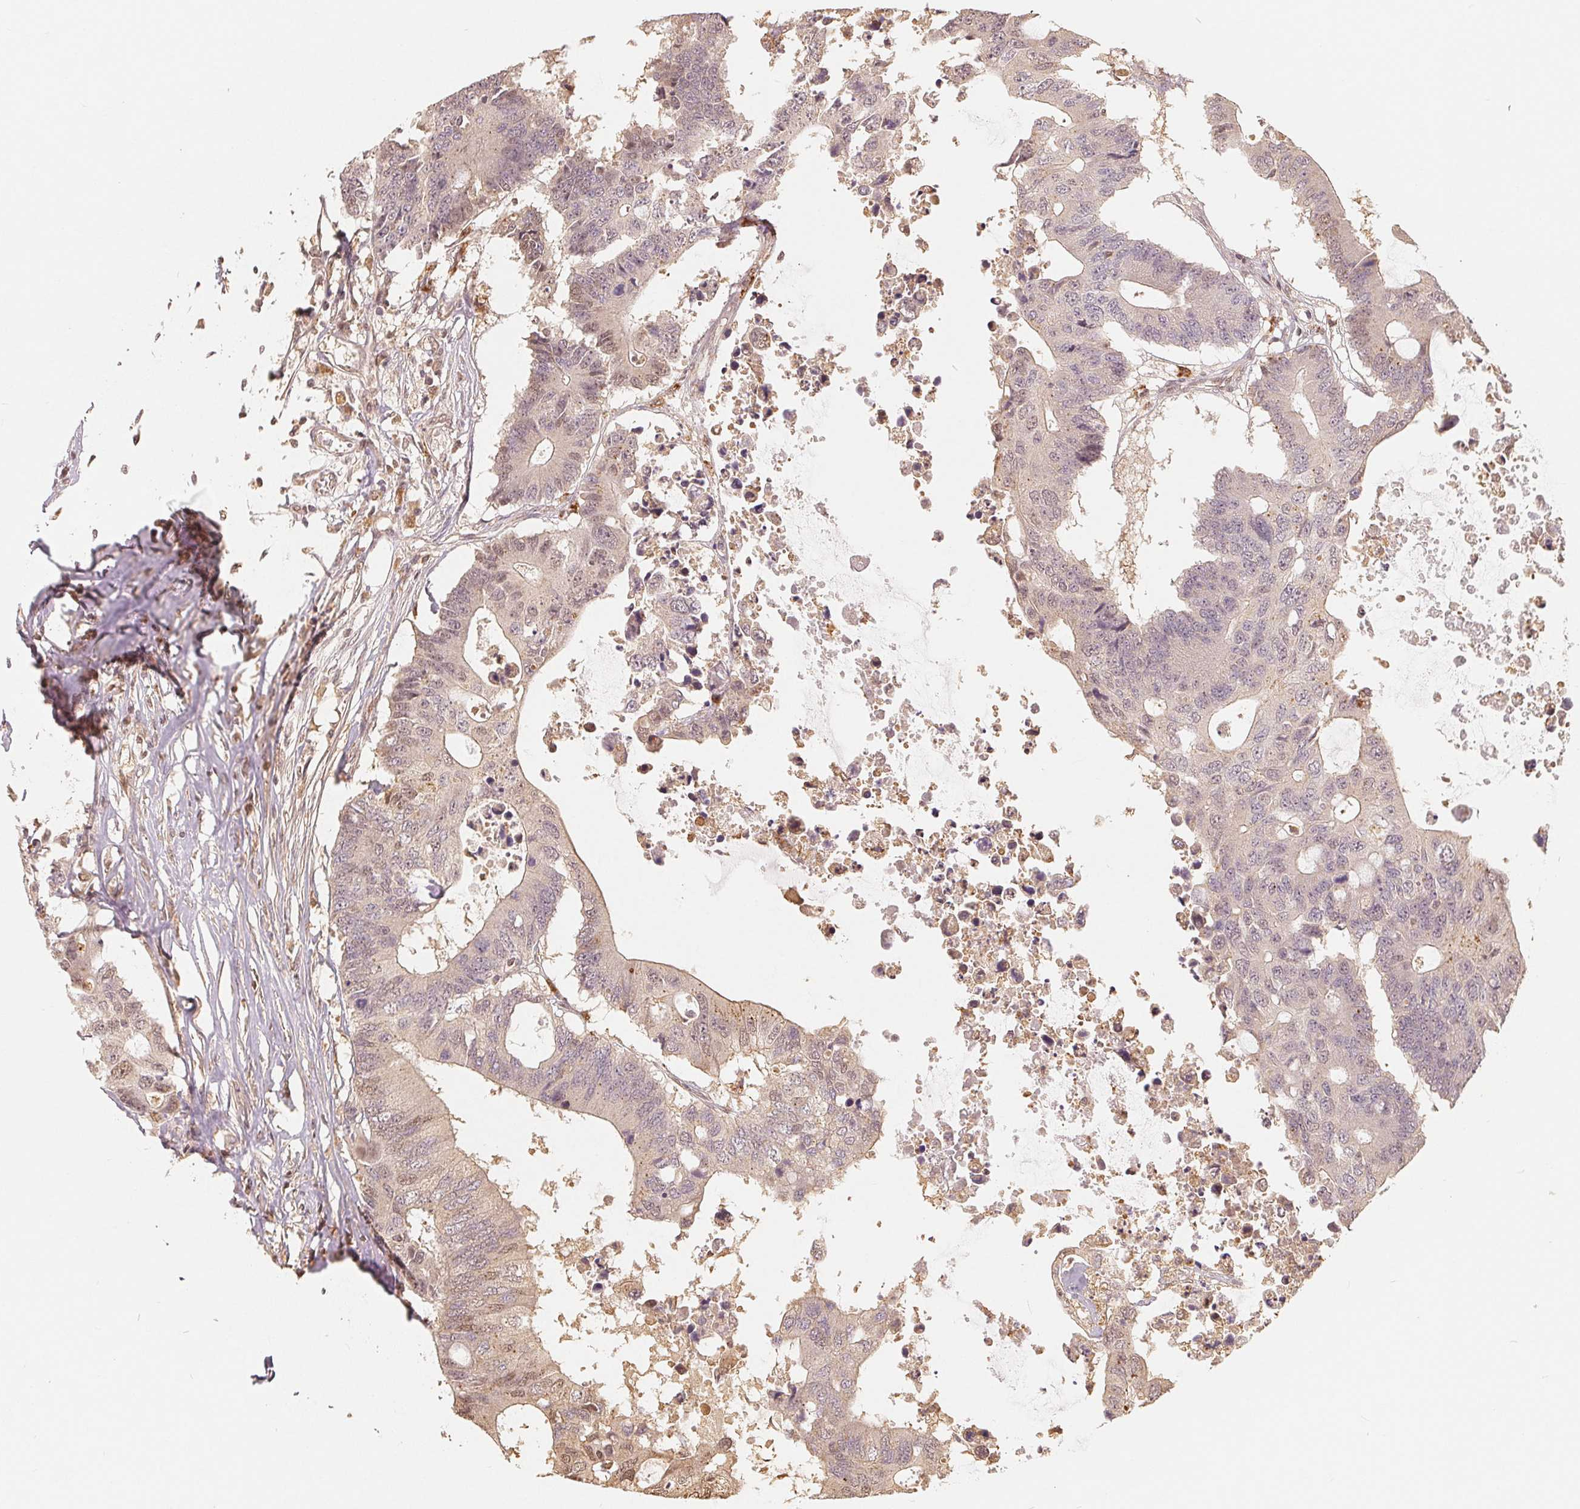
{"staining": {"intensity": "weak", "quantity": "<25%", "location": "nuclear"}, "tissue": "colorectal cancer", "cell_type": "Tumor cells", "image_type": "cancer", "snomed": [{"axis": "morphology", "description": "Adenocarcinoma, NOS"}, {"axis": "topography", "description": "Colon"}], "caption": "Immunohistochemistry (IHC) of human adenocarcinoma (colorectal) demonstrates no staining in tumor cells.", "gene": "GUSB", "patient": {"sex": "male", "age": 71}}